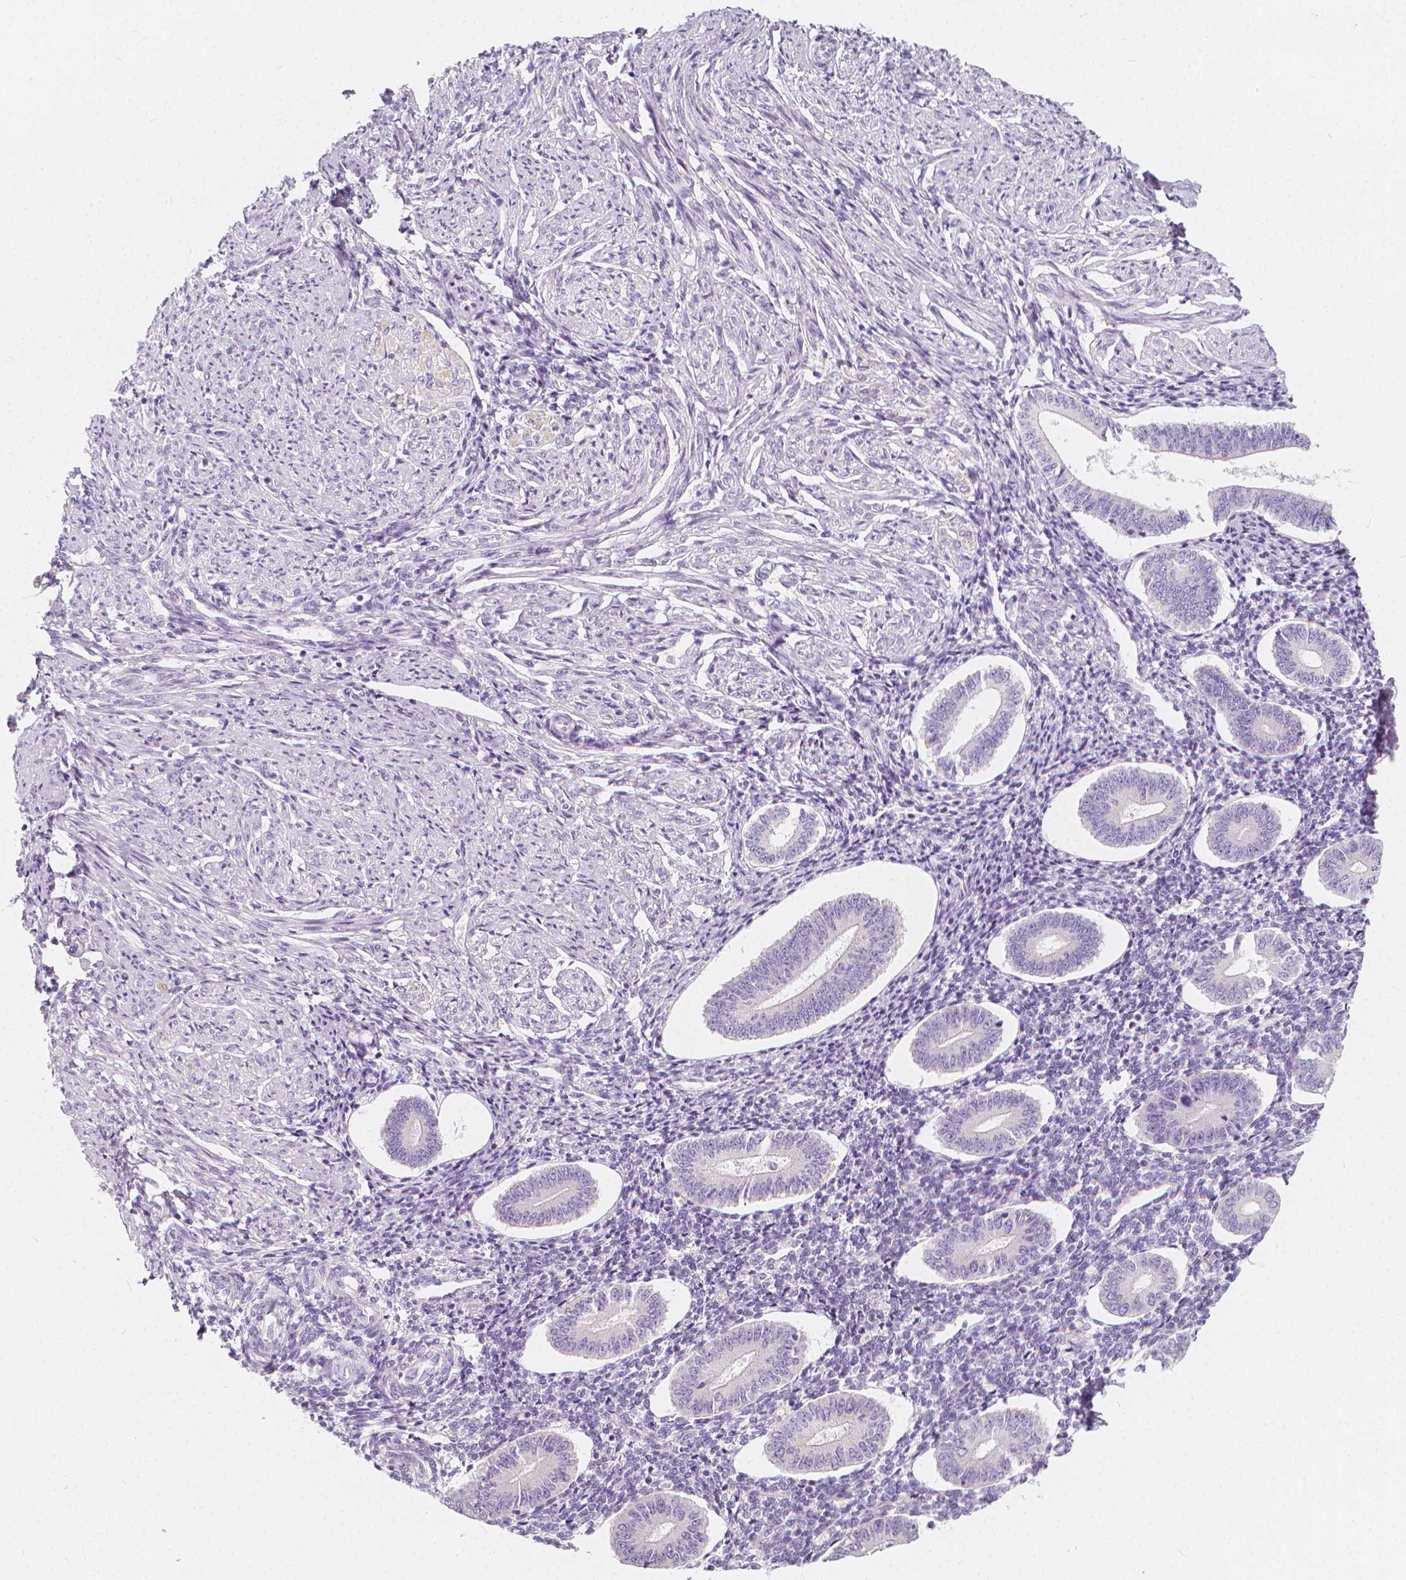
{"staining": {"intensity": "negative", "quantity": "none", "location": "none"}, "tissue": "endometrium", "cell_type": "Cells in endometrial stroma", "image_type": "normal", "snomed": [{"axis": "morphology", "description": "Normal tissue, NOS"}, {"axis": "topography", "description": "Endometrium"}], "caption": "This micrograph is of normal endometrium stained with IHC to label a protein in brown with the nuclei are counter-stained blue. There is no expression in cells in endometrial stroma.", "gene": "RBFOX1", "patient": {"sex": "female", "age": 40}}